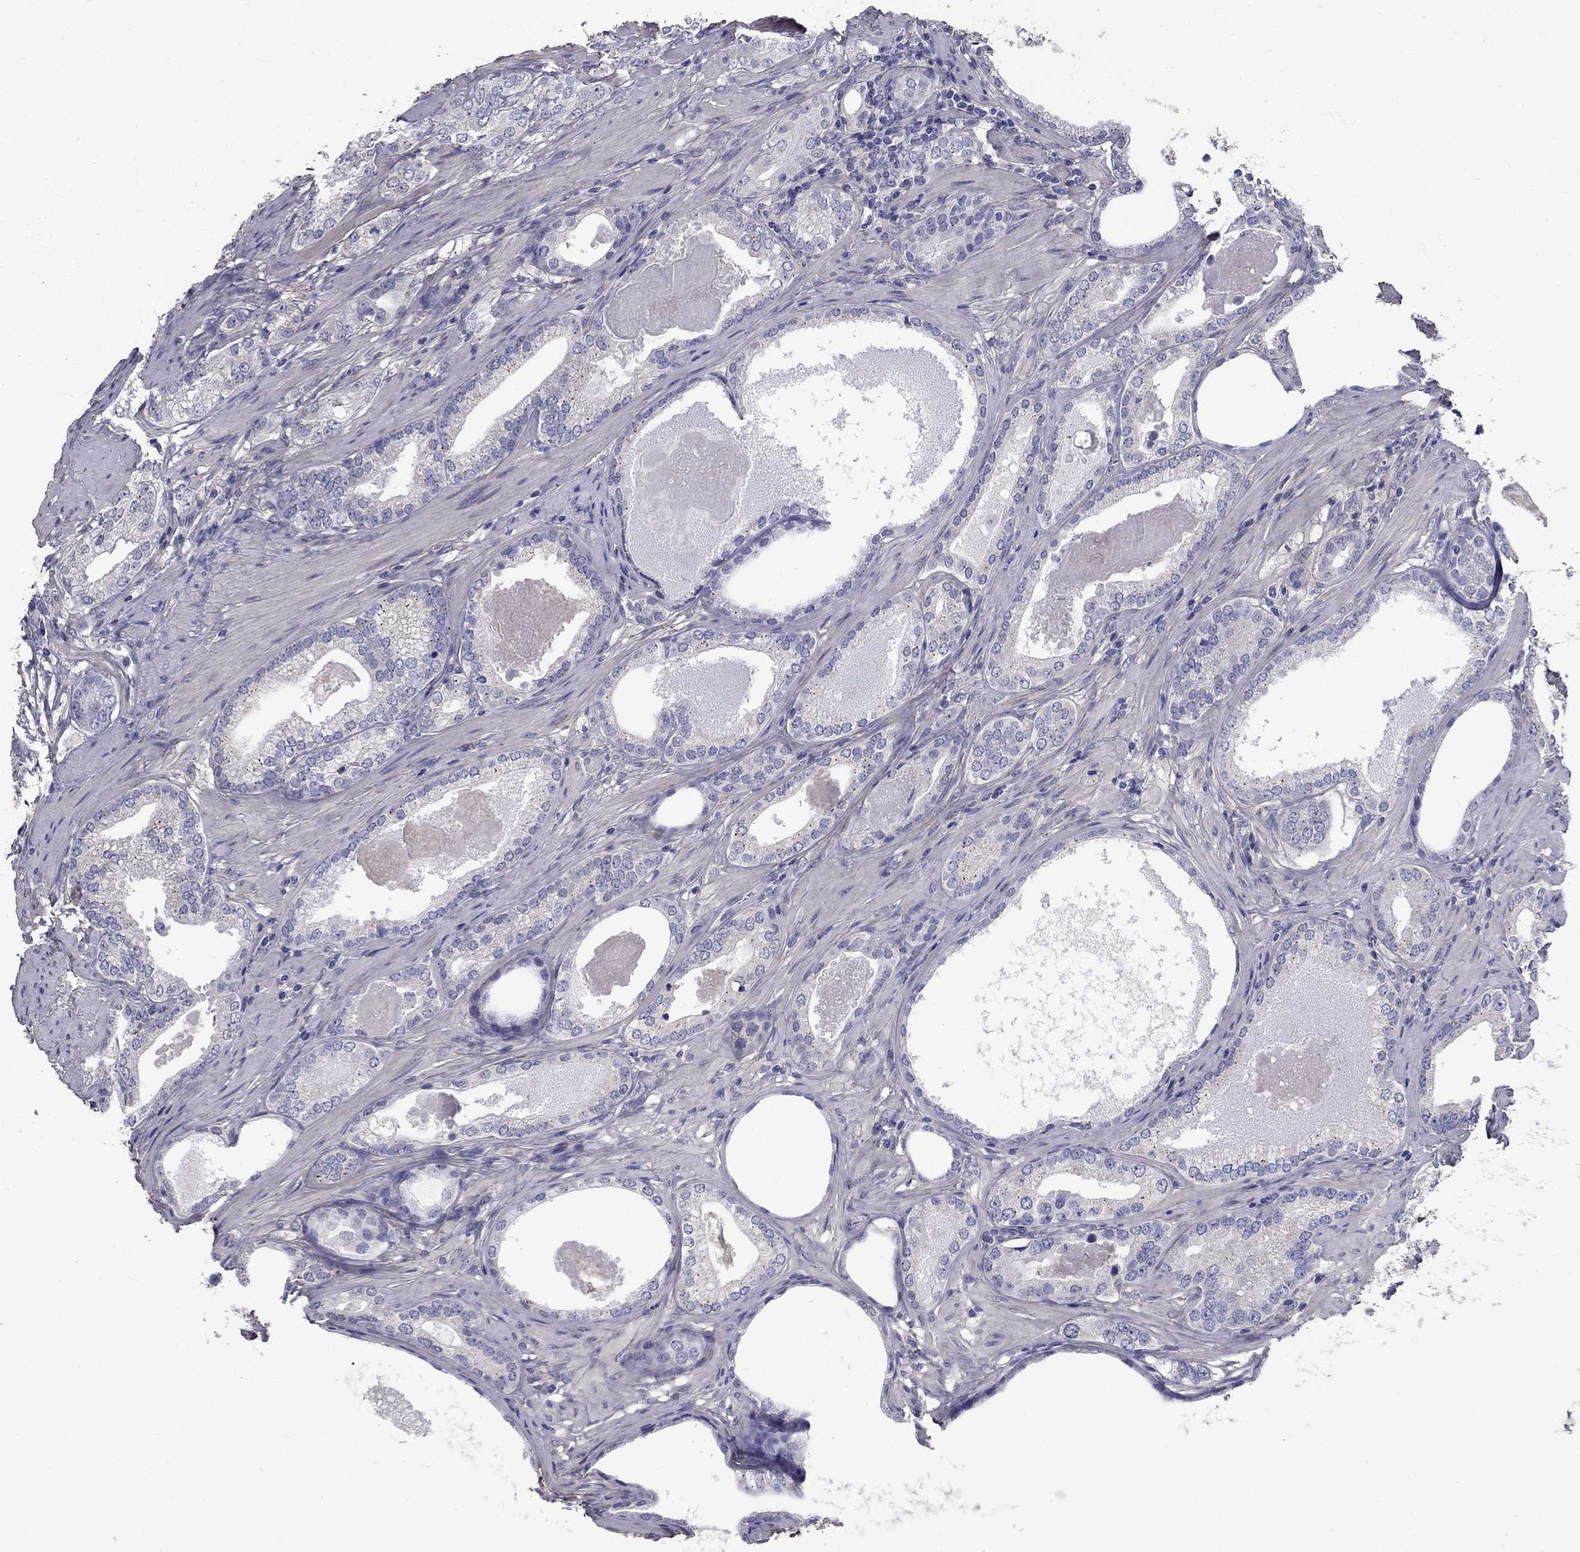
{"staining": {"intensity": "negative", "quantity": "none", "location": "none"}, "tissue": "prostate cancer", "cell_type": "Tumor cells", "image_type": "cancer", "snomed": [{"axis": "morphology", "description": "Adenocarcinoma, High grade"}, {"axis": "topography", "description": "Prostate and seminal vesicle, NOS"}], "caption": "The immunohistochemistry (IHC) image has no significant staining in tumor cells of prostate cancer (adenocarcinoma (high-grade)) tissue. (DAB immunohistochemistry with hematoxylin counter stain).", "gene": "ANXA10", "patient": {"sex": "male", "age": 62}}